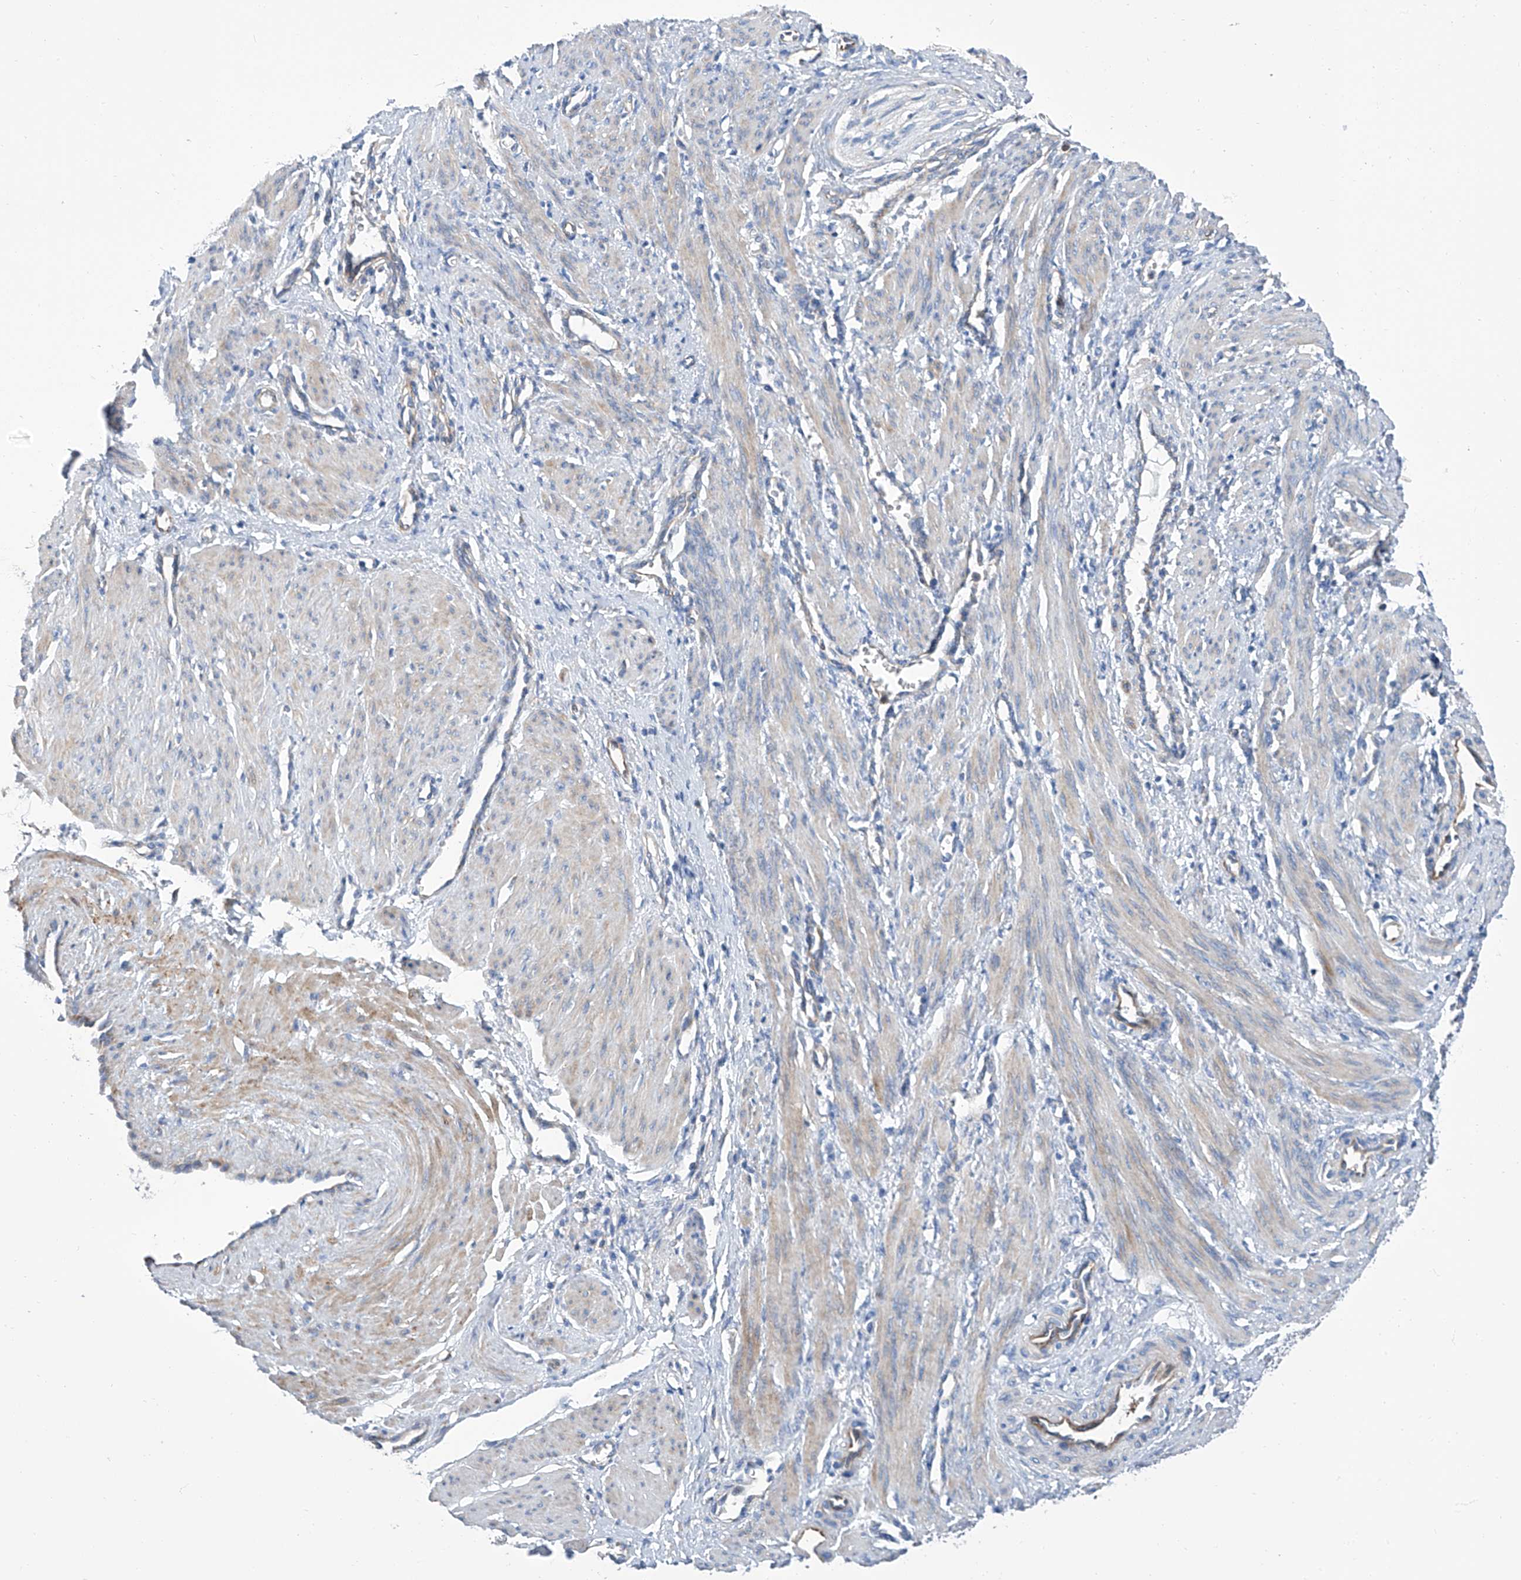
{"staining": {"intensity": "weak", "quantity": "<25%", "location": "cytoplasmic/membranous"}, "tissue": "smooth muscle", "cell_type": "Smooth muscle cells", "image_type": "normal", "snomed": [{"axis": "morphology", "description": "Normal tissue, NOS"}, {"axis": "topography", "description": "Endometrium"}], "caption": "The photomicrograph reveals no staining of smooth muscle cells in unremarkable smooth muscle. (DAB immunohistochemistry visualized using brightfield microscopy, high magnification).", "gene": "GPT", "patient": {"sex": "female", "age": 33}}